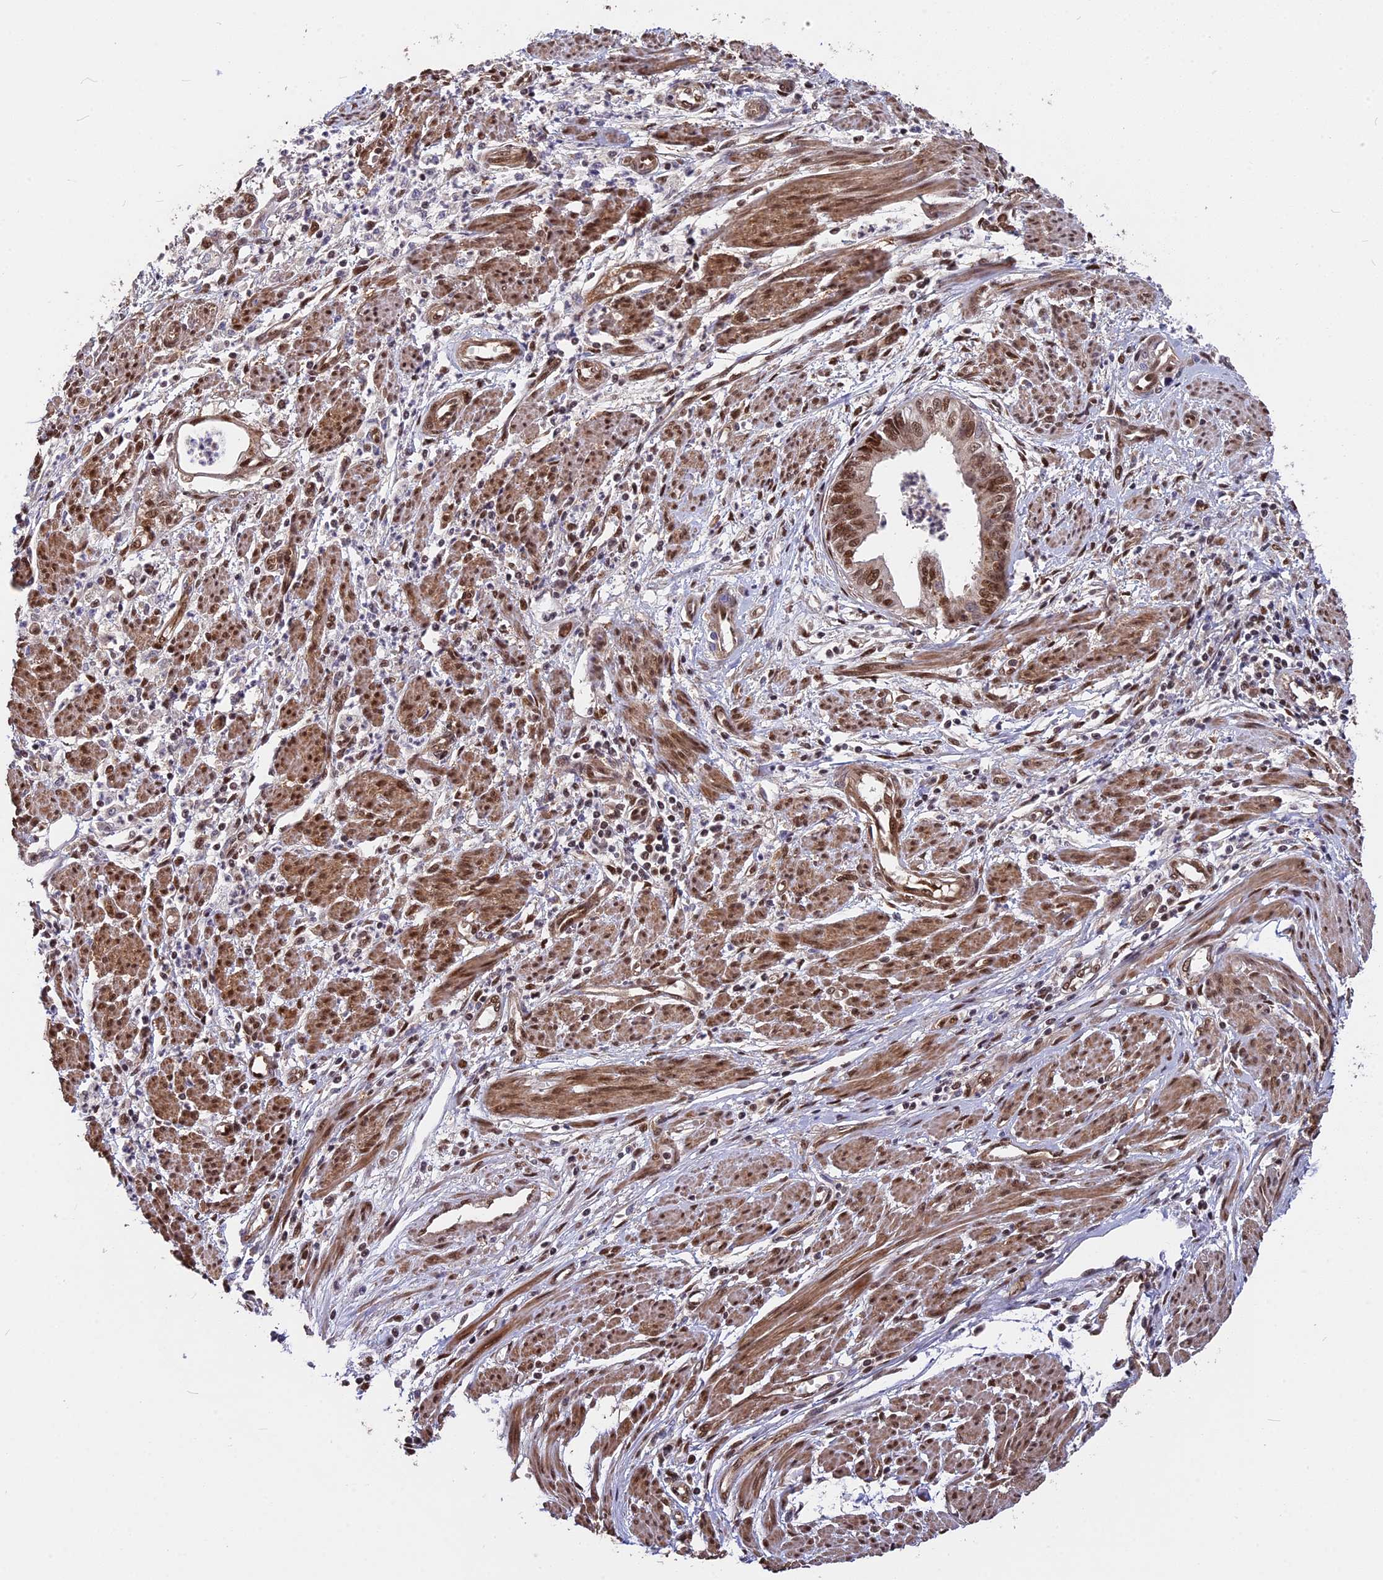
{"staining": {"intensity": "moderate", "quantity": "25%-75%", "location": "nuclear"}, "tissue": "endometrial cancer", "cell_type": "Tumor cells", "image_type": "cancer", "snomed": [{"axis": "morphology", "description": "Adenocarcinoma, NOS"}, {"axis": "topography", "description": "Endometrium"}], "caption": "IHC (DAB) staining of endometrial adenocarcinoma shows moderate nuclear protein staining in about 25%-75% of tumor cells. (DAB (3,3'-diaminobenzidine) IHC, brown staining for protein, blue staining for nuclei).", "gene": "ADRM1", "patient": {"sex": "female", "age": 73}}